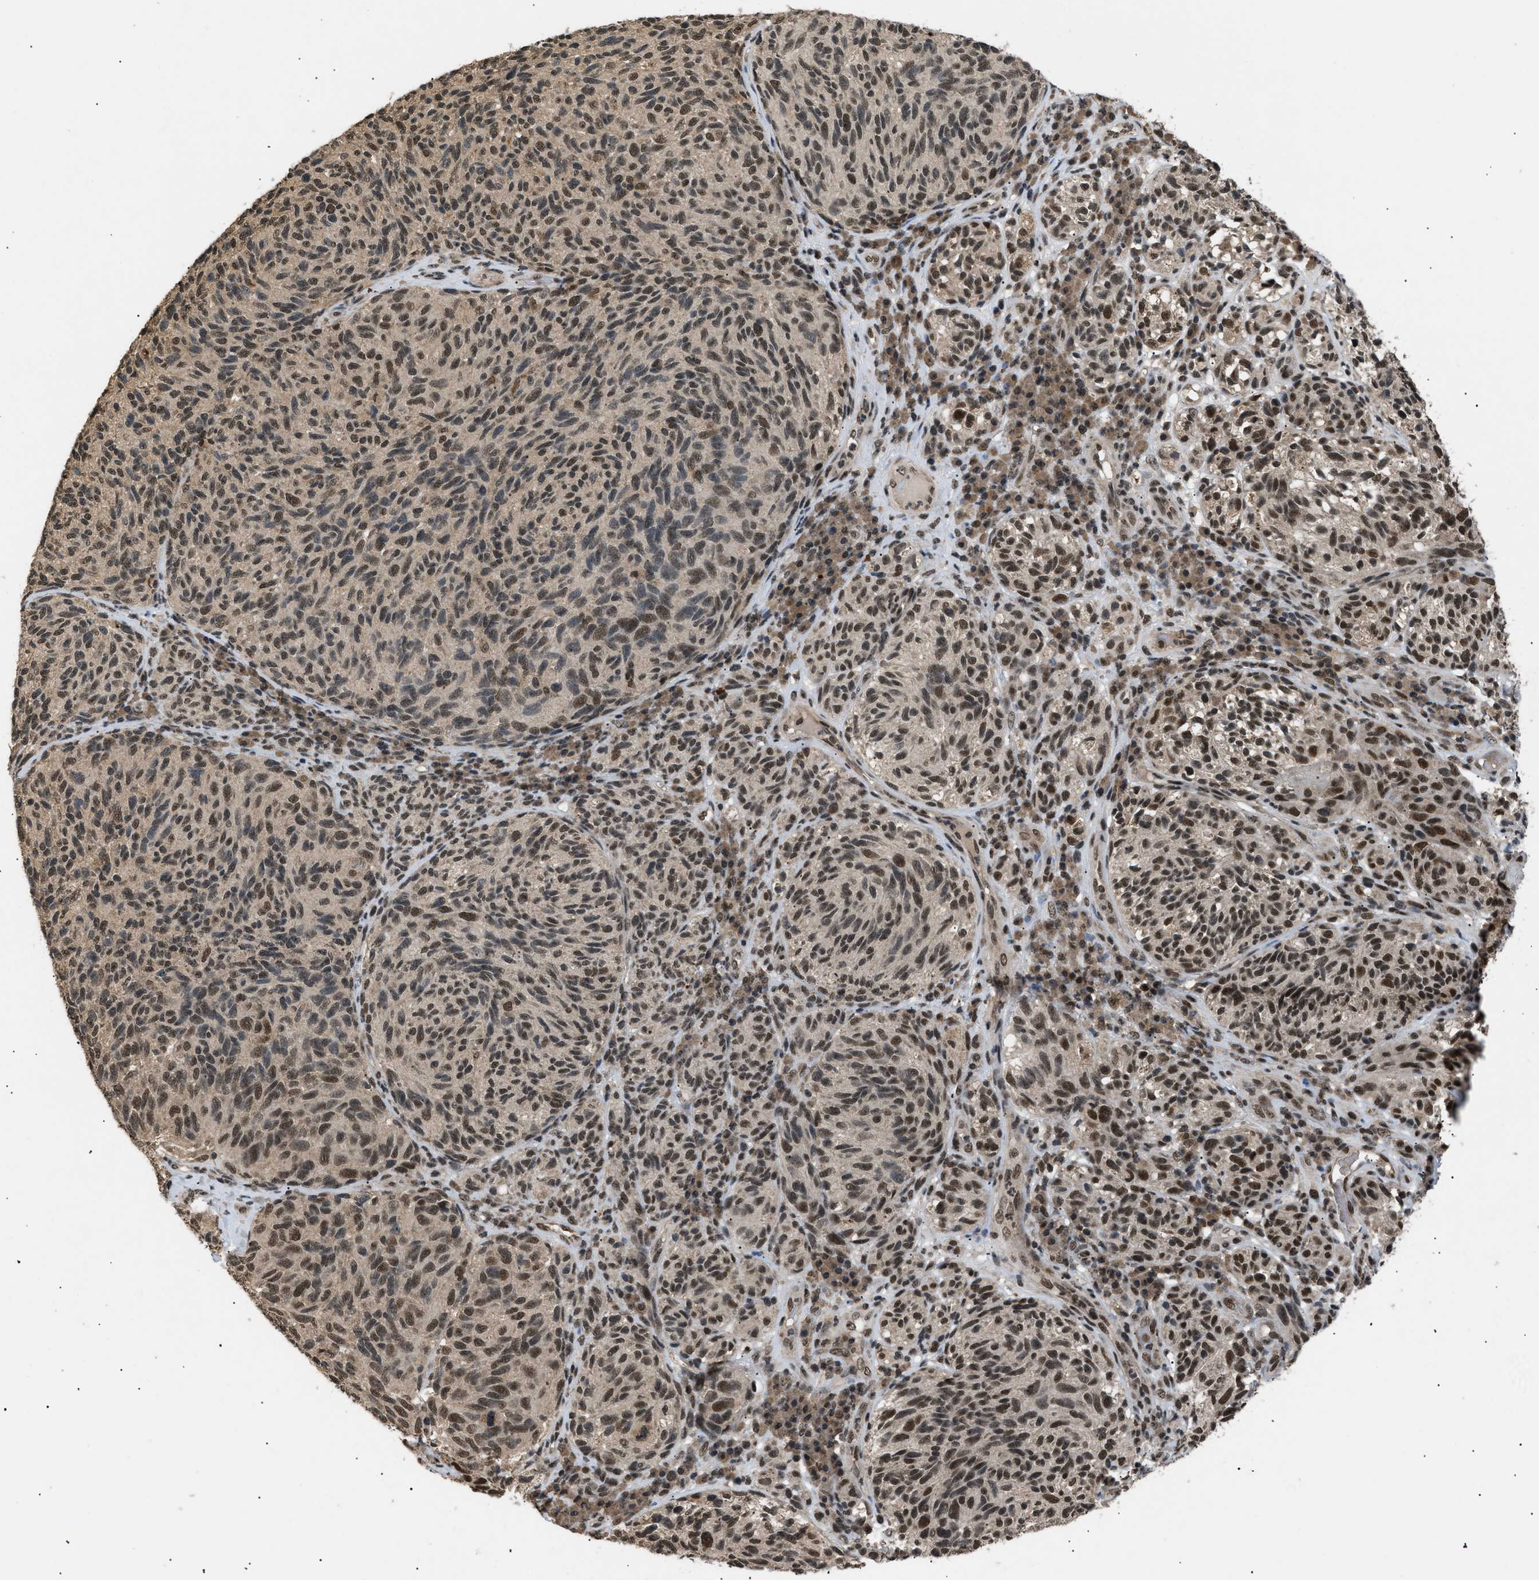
{"staining": {"intensity": "strong", "quantity": ">75%", "location": "nuclear"}, "tissue": "melanoma", "cell_type": "Tumor cells", "image_type": "cancer", "snomed": [{"axis": "morphology", "description": "Malignant melanoma, NOS"}, {"axis": "topography", "description": "Skin"}], "caption": "Immunohistochemistry photomicrograph of malignant melanoma stained for a protein (brown), which reveals high levels of strong nuclear staining in approximately >75% of tumor cells.", "gene": "RBM5", "patient": {"sex": "female", "age": 73}}